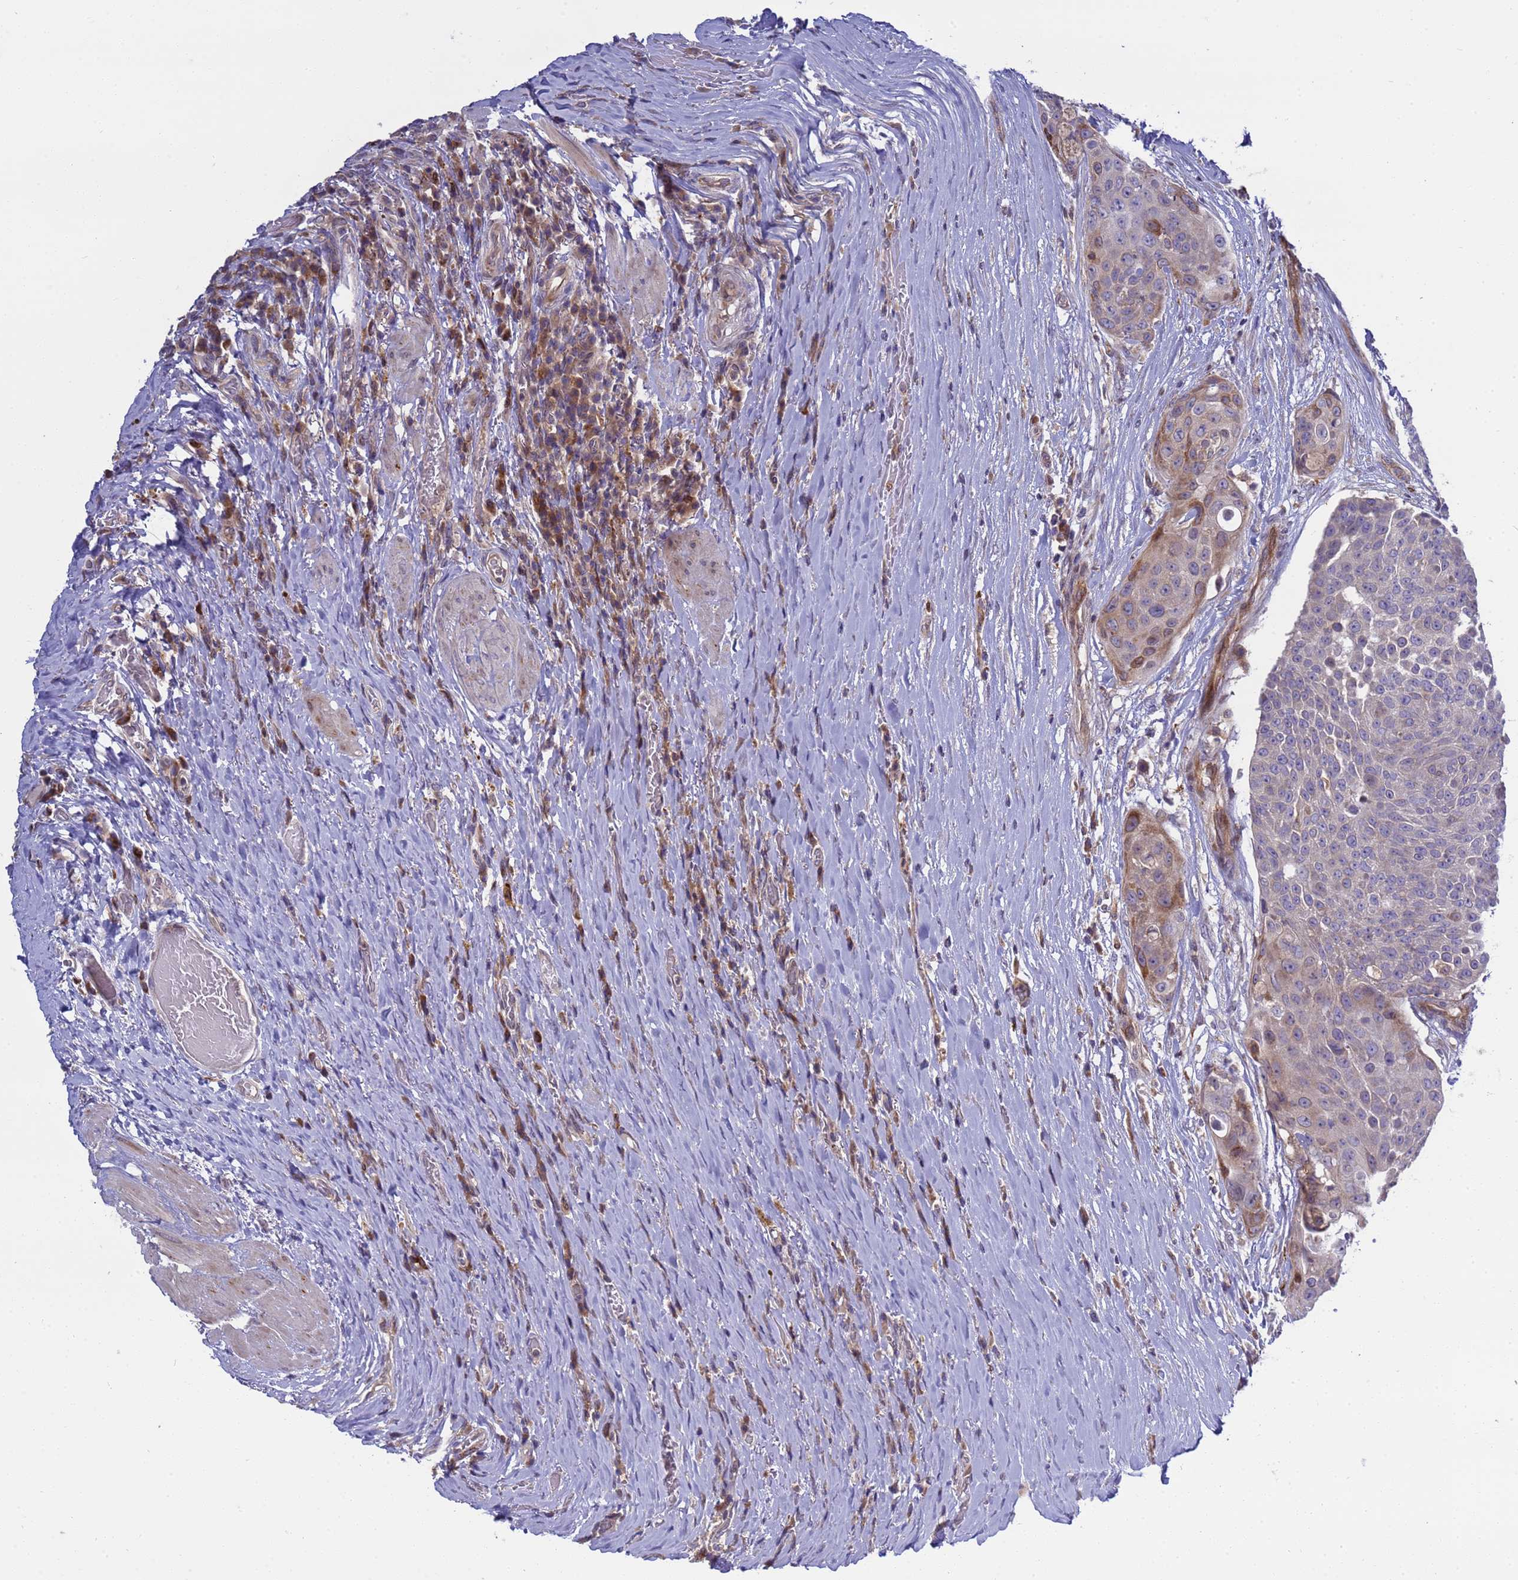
{"staining": {"intensity": "weak", "quantity": "<25%", "location": "cytoplasmic/membranous"}, "tissue": "urothelial cancer", "cell_type": "Tumor cells", "image_type": "cancer", "snomed": [{"axis": "morphology", "description": "Urothelial carcinoma, High grade"}, {"axis": "topography", "description": "Urinary bladder"}], "caption": "This is an IHC photomicrograph of human urothelial cancer. There is no expression in tumor cells.", "gene": "RAPGEF4", "patient": {"sex": "female", "age": 63}}